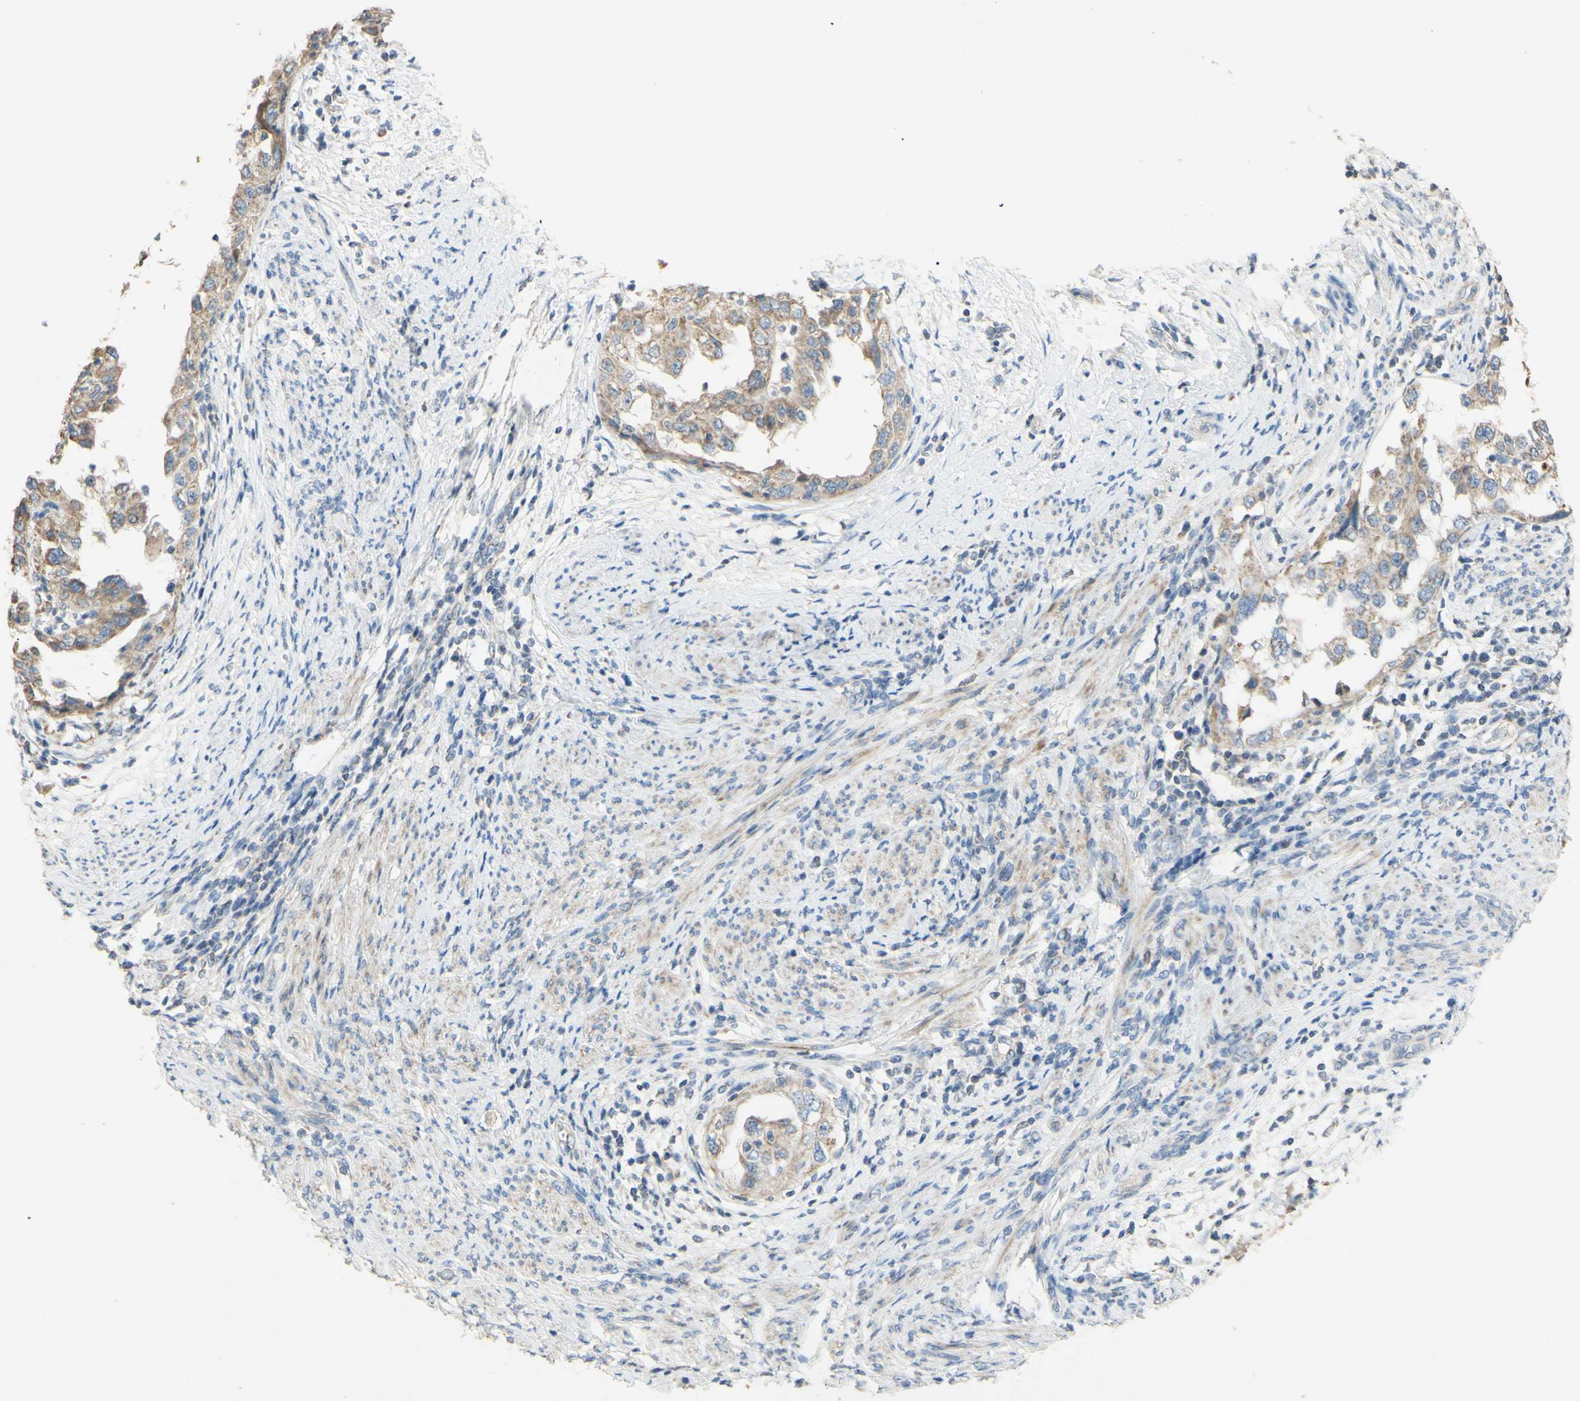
{"staining": {"intensity": "weak", "quantity": ">75%", "location": "cytoplasmic/membranous"}, "tissue": "endometrial cancer", "cell_type": "Tumor cells", "image_type": "cancer", "snomed": [{"axis": "morphology", "description": "Adenocarcinoma, NOS"}, {"axis": "topography", "description": "Endometrium"}], "caption": "This micrograph demonstrates IHC staining of human adenocarcinoma (endometrial), with low weak cytoplasmic/membranous positivity in approximately >75% of tumor cells.", "gene": "PTGIS", "patient": {"sex": "female", "age": 85}}